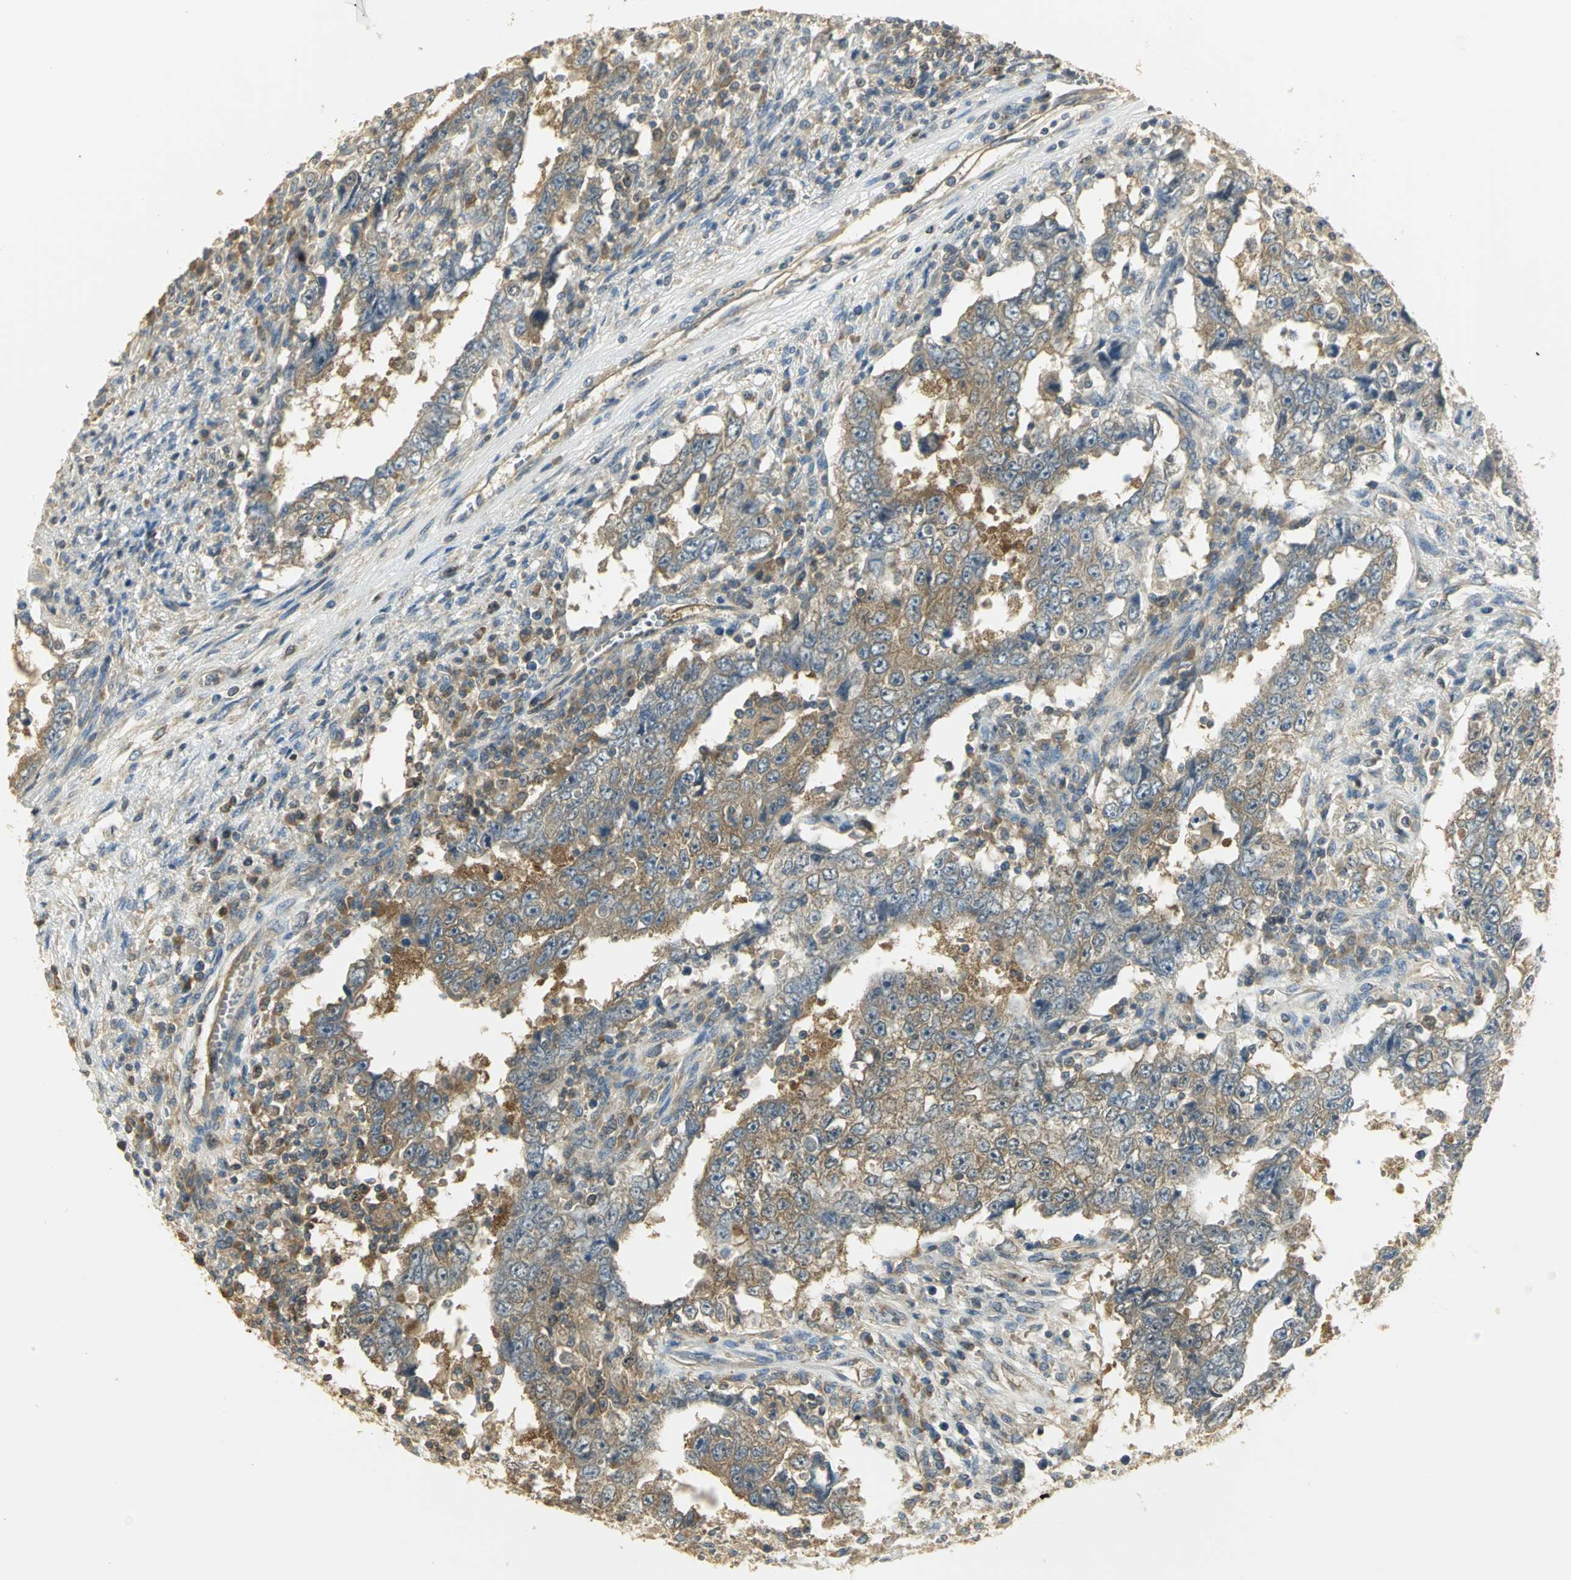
{"staining": {"intensity": "moderate", "quantity": ">75%", "location": "cytoplasmic/membranous"}, "tissue": "testis cancer", "cell_type": "Tumor cells", "image_type": "cancer", "snomed": [{"axis": "morphology", "description": "Carcinoma, Embryonal, NOS"}, {"axis": "topography", "description": "Testis"}], "caption": "Testis embryonal carcinoma stained for a protein (brown) reveals moderate cytoplasmic/membranous positive expression in about >75% of tumor cells.", "gene": "RARS1", "patient": {"sex": "male", "age": 26}}